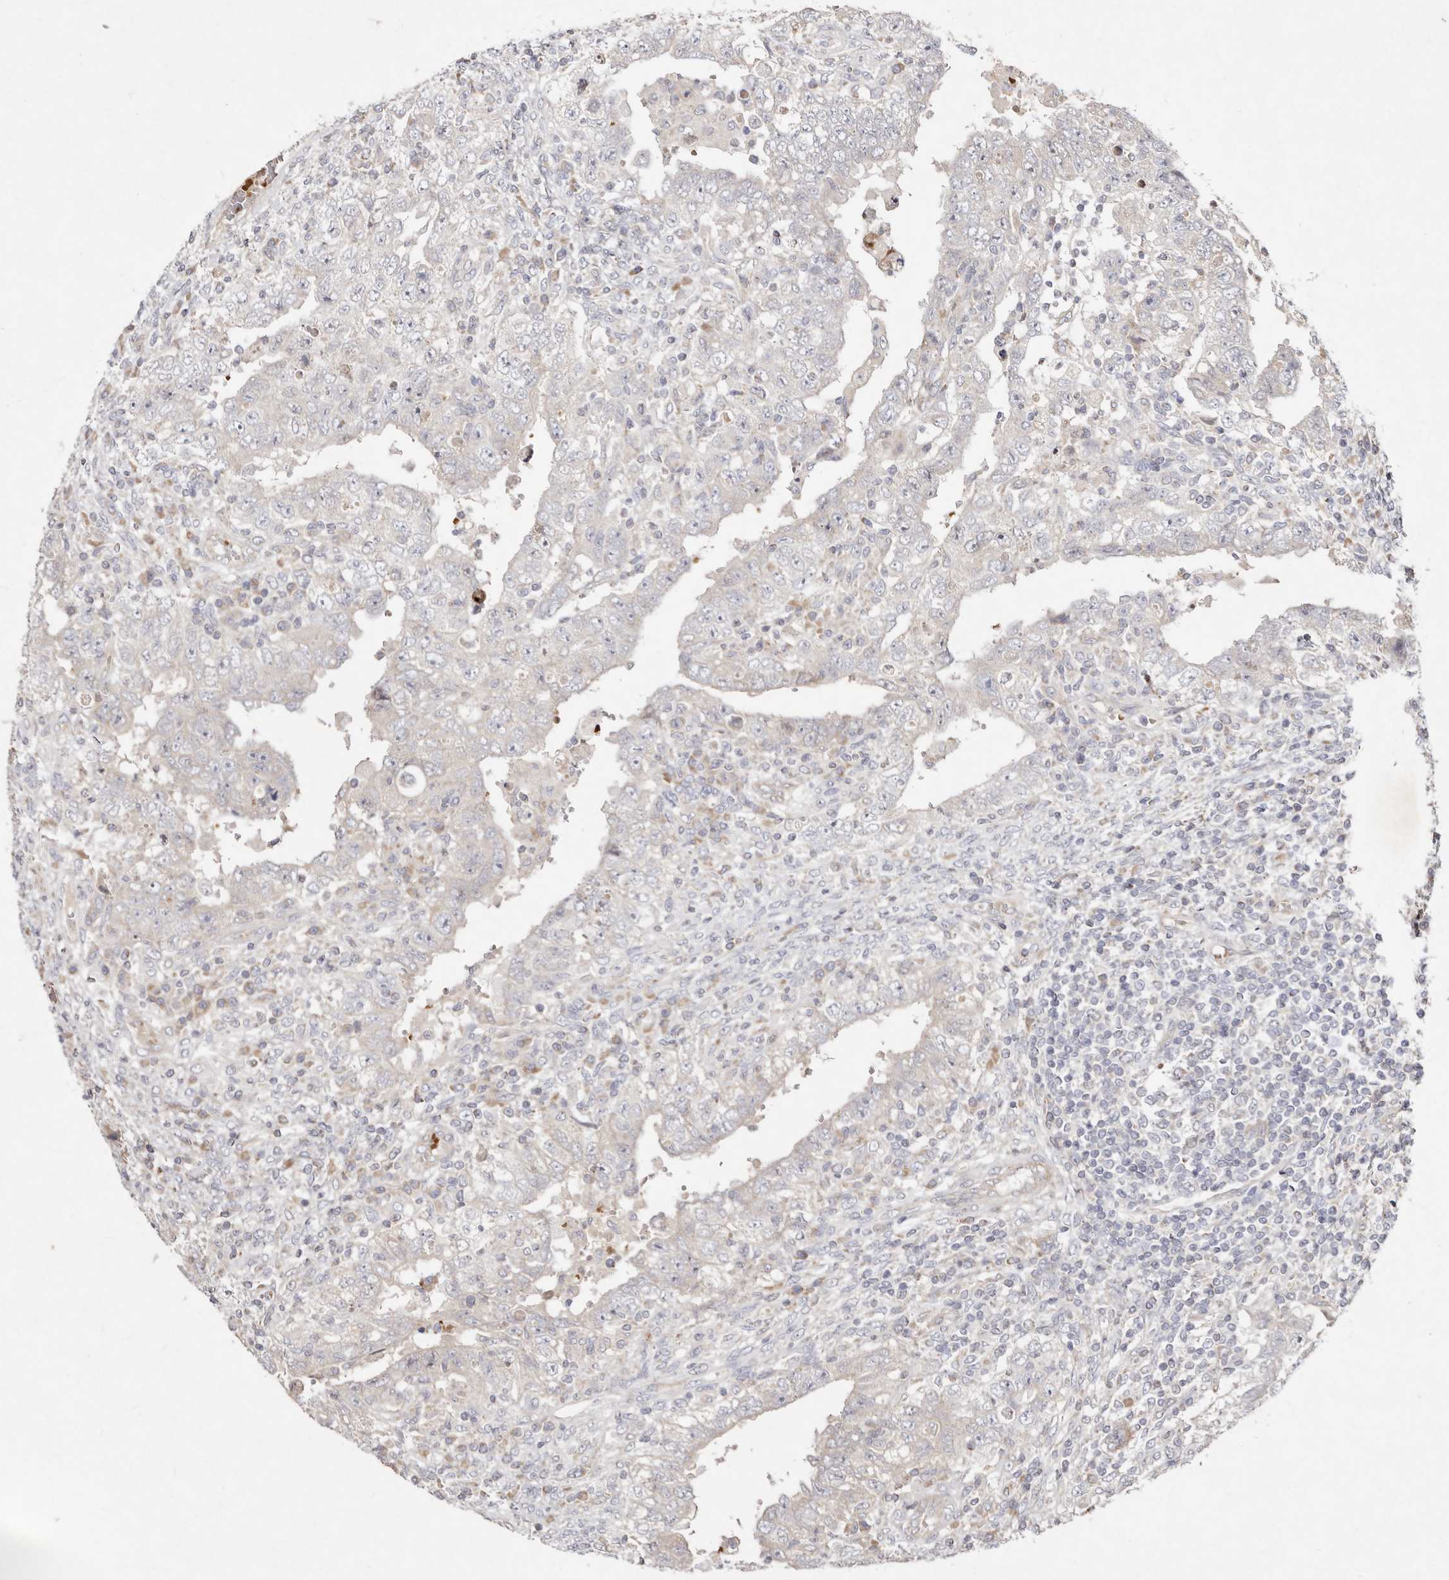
{"staining": {"intensity": "negative", "quantity": "none", "location": "none"}, "tissue": "testis cancer", "cell_type": "Tumor cells", "image_type": "cancer", "snomed": [{"axis": "morphology", "description": "Carcinoma, Embryonal, NOS"}, {"axis": "topography", "description": "Testis"}], "caption": "Embryonal carcinoma (testis) stained for a protein using immunohistochemistry reveals no staining tumor cells.", "gene": "SLC25A20", "patient": {"sex": "male", "age": 26}}